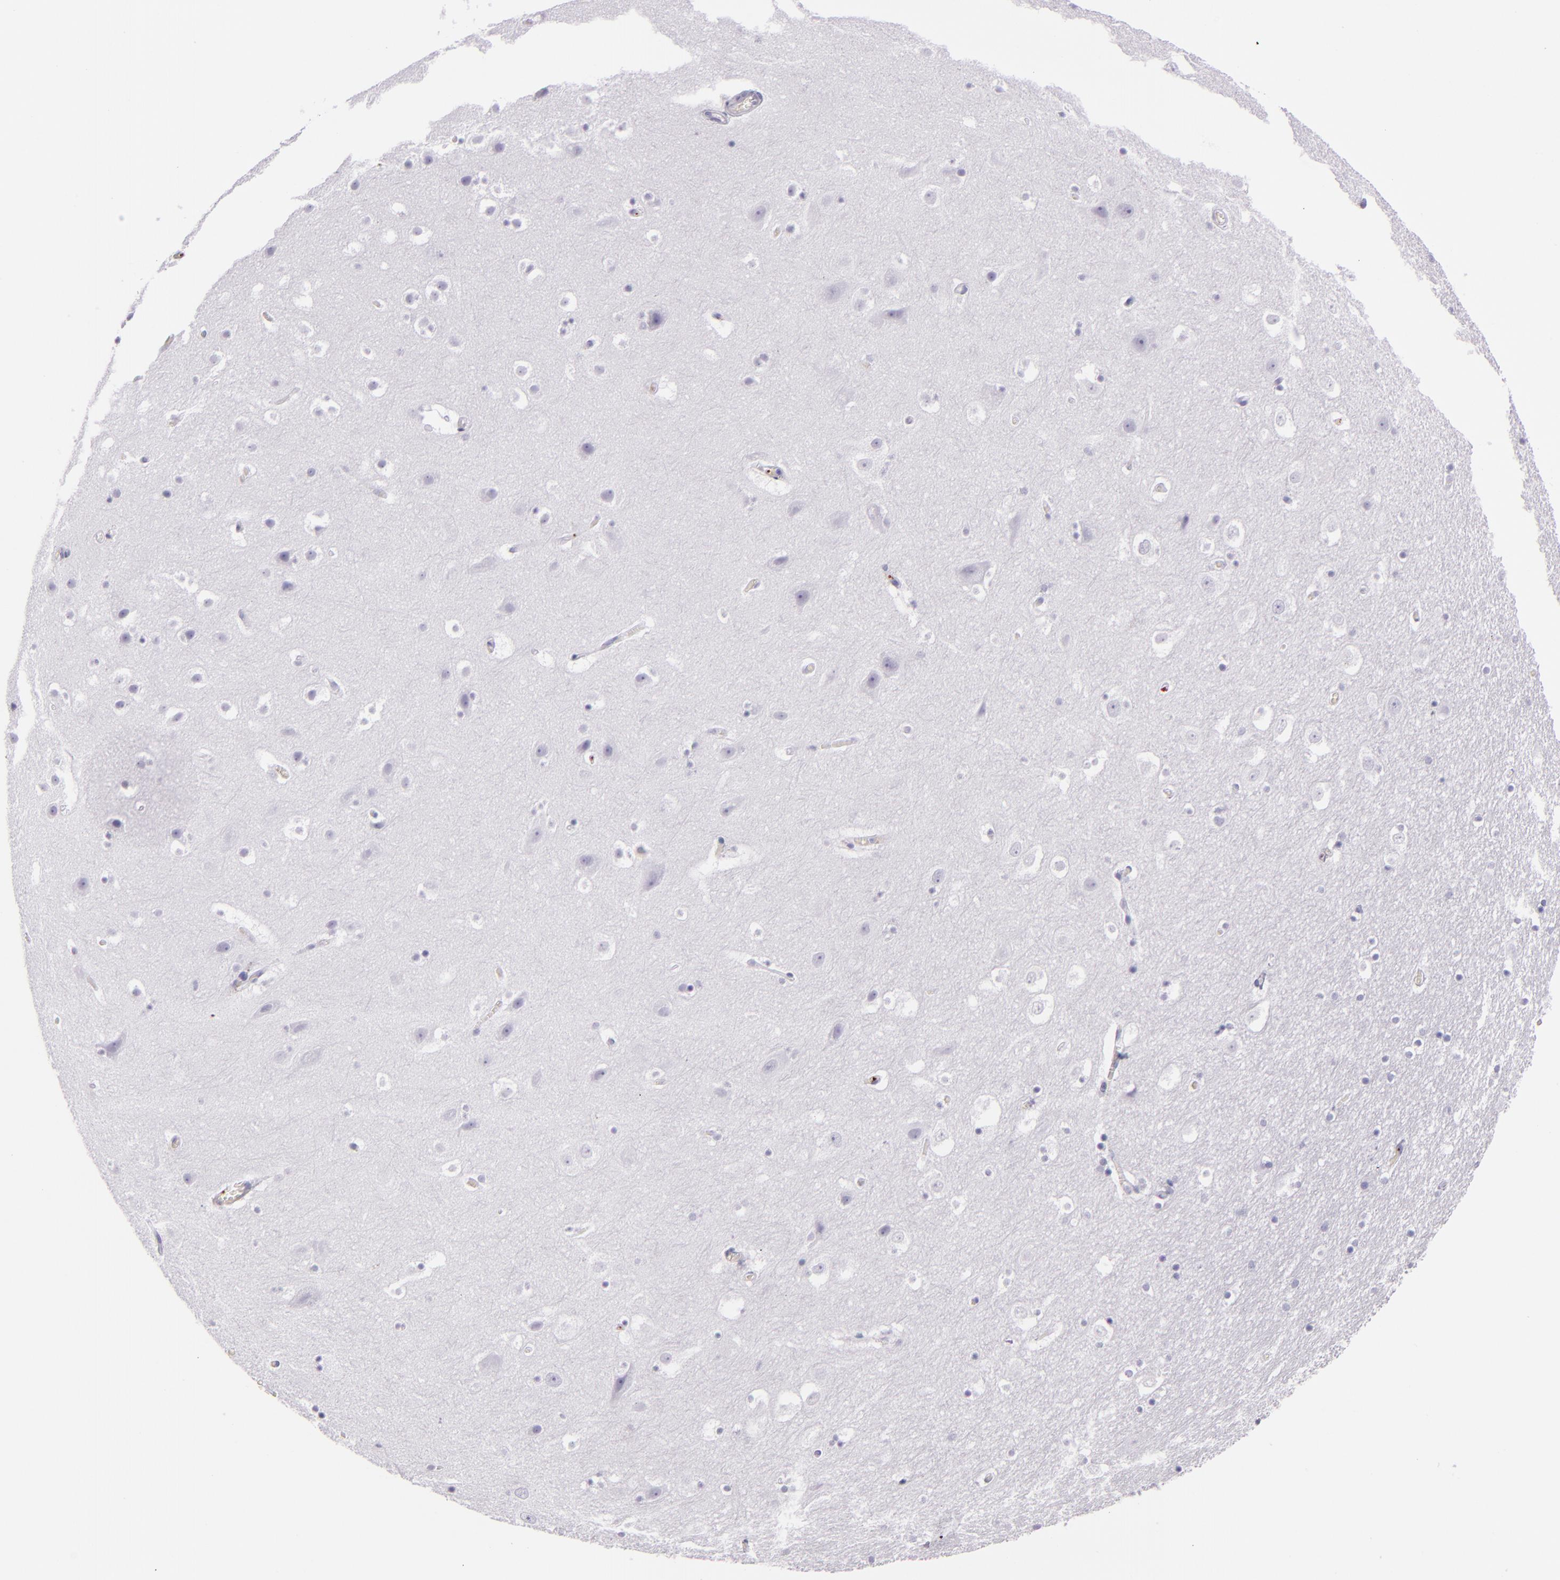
{"staining": {"intensity": "negative", "quantity": "none", "location": "none"}, "tissue": "hippocampus", "cell_type": "Glial cells", "image_type": "normal", "snomed": [{"axis": "morphology", "description": "Normal tissue, NOS"}, {"axis": "topography", "description": "Hippocampus"}], "caption": "Glial cells show no significant protein staining in normal hippocampus. Nuclei are stained in blue.", "gene": "SELP", "patient": {"sex": "male", "age": 45}}